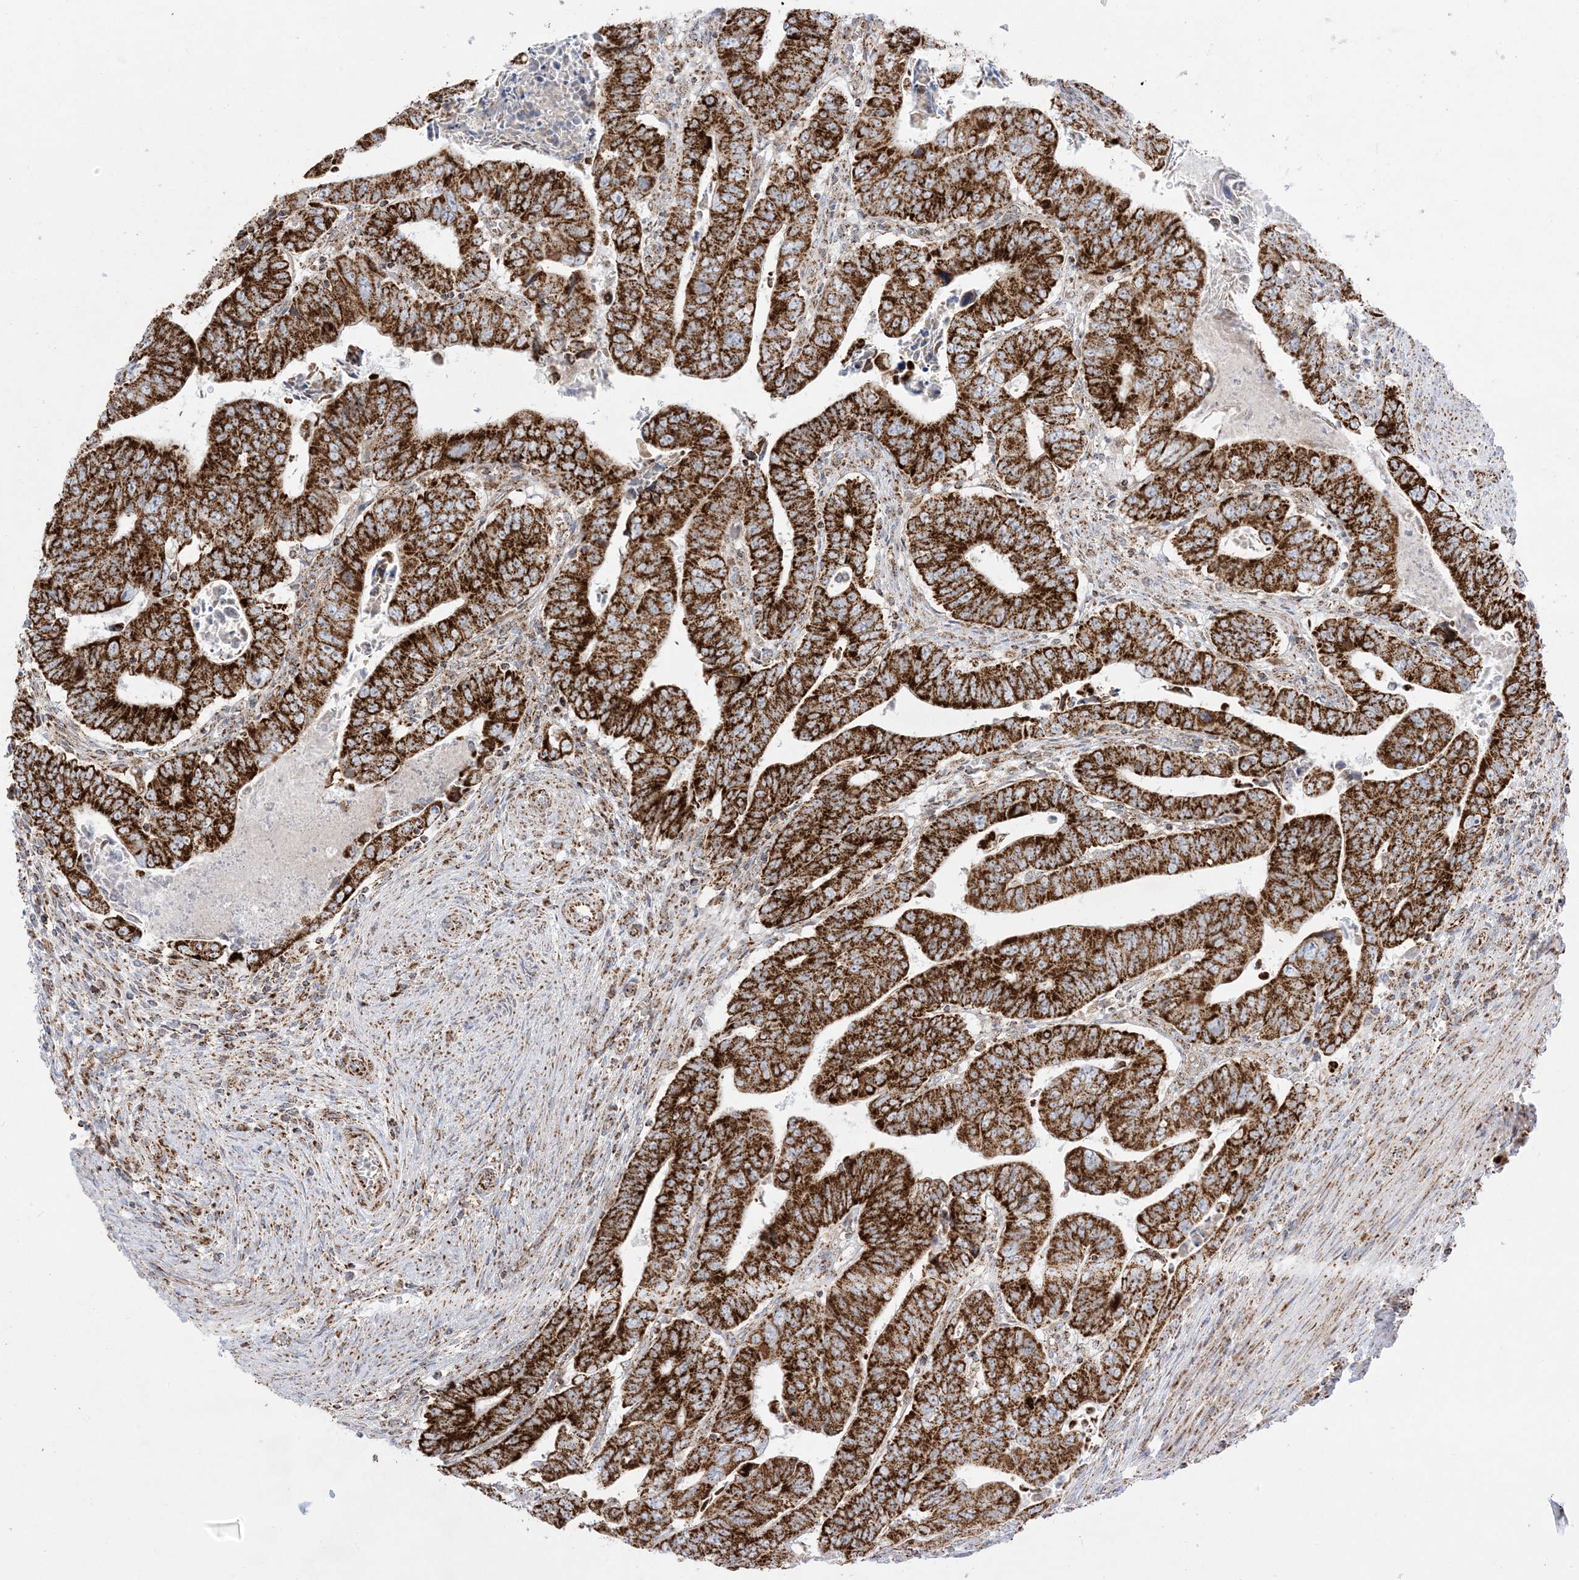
{"staining": {"intensity": "strong", "quantity": ">75%", "location": "cytoplasmic/membranous"}, "tissue": "colorectal cancer", "cell_type": "Tumor cells", "image_type": "cancer", "snomed": [{"axis": "morphology", "description": "Normal tissue, NOS"}, {"axis": "morphology", "description": "Adenocarcinoma, NOS"}, {"axis": "topography", "description": "Rectum"}], "caption": "Tumor cells demonstrate high levels of strong cytoplasmic/membranous positivity in approximately >75% of cells in human colorectal adenocarcinoma.", "gene": "MRPS36", "patient": {"sex": "female", "age": 65}}